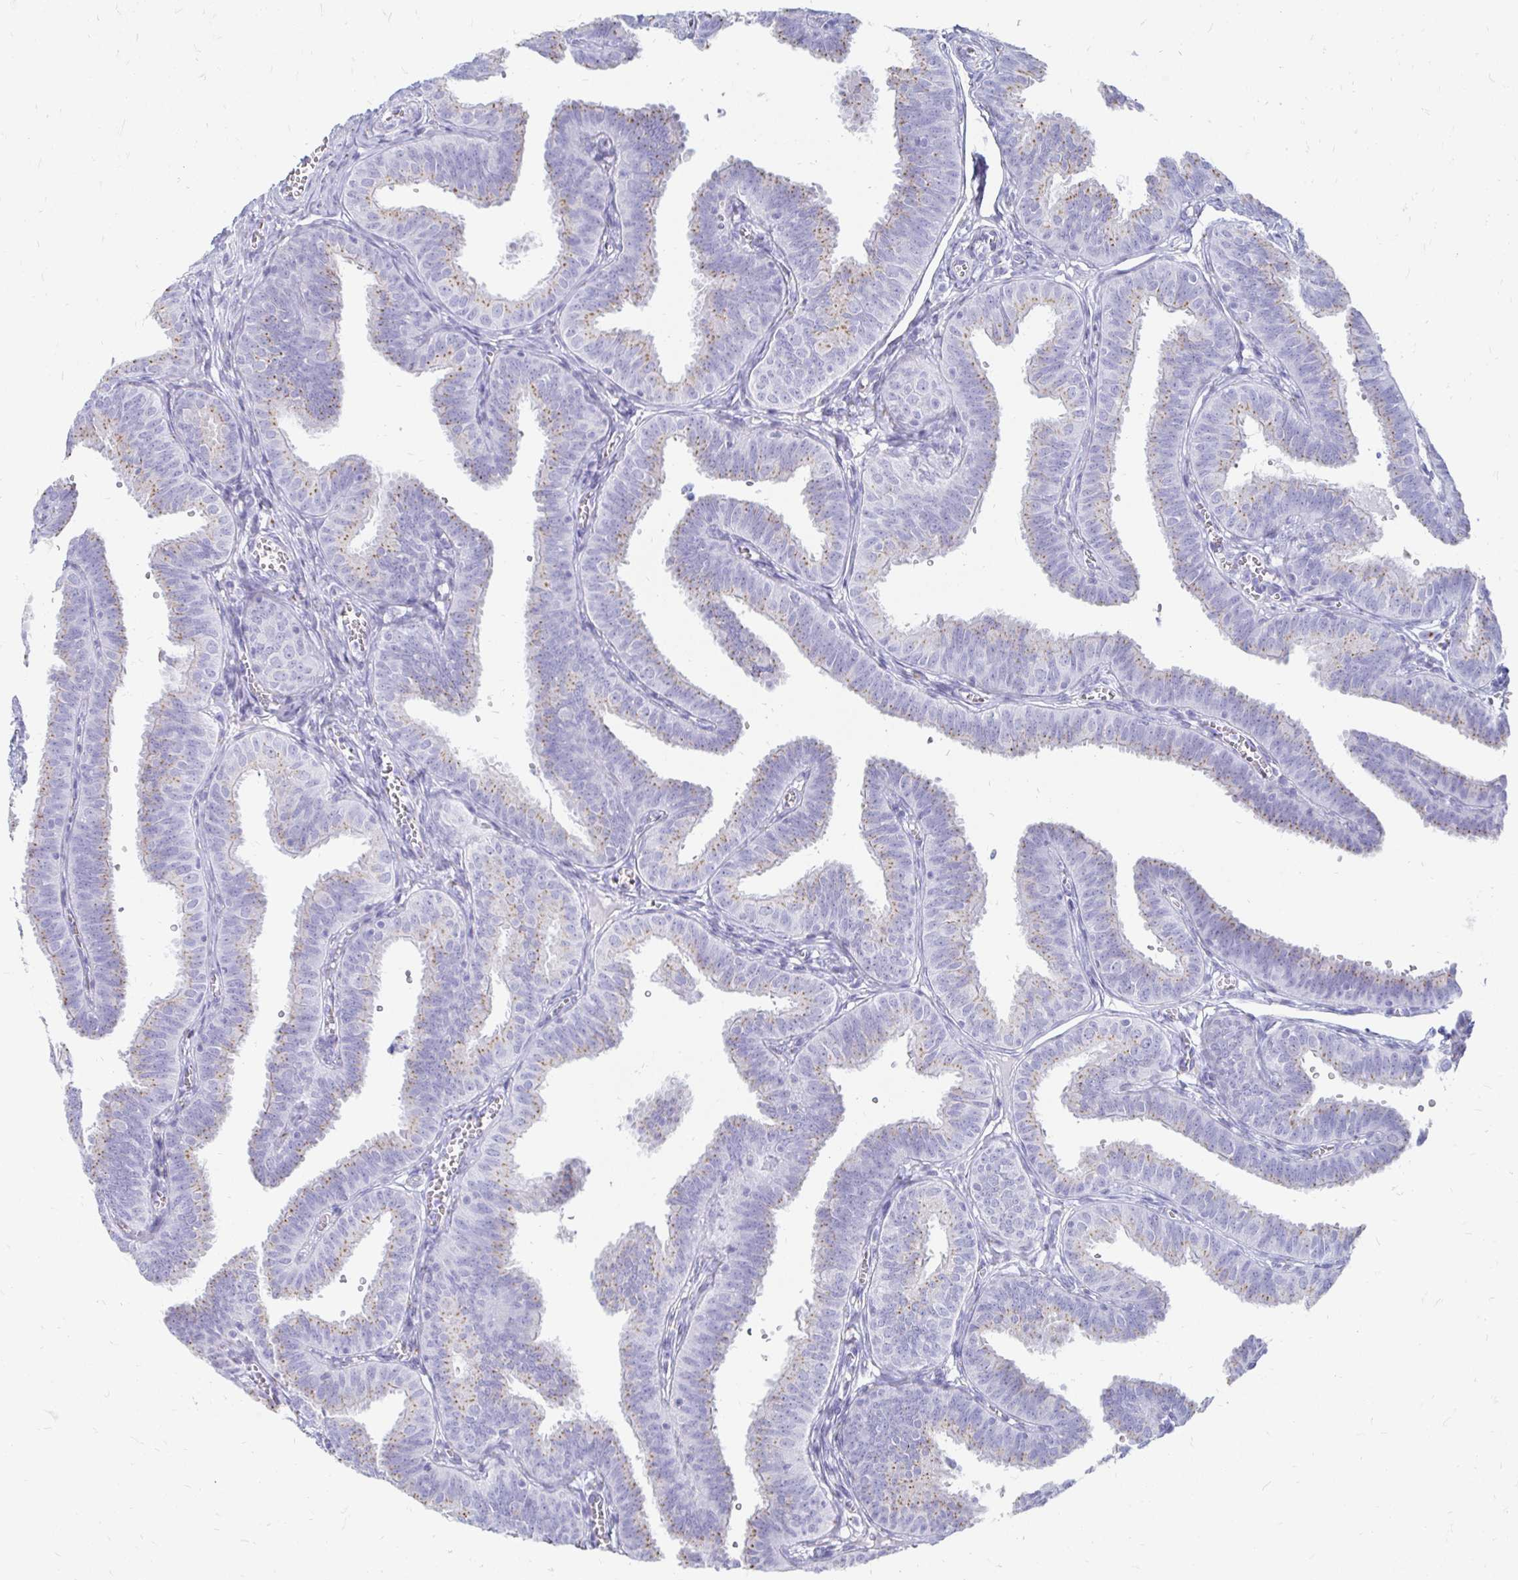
{"staining": {"intensity": "weak", "quantity": "25%-75%", "location": "cytoplasmic/membranous"}, "tissue": "fallopian tube", "cell_type": "Glandular cells", "image_type": "normal", "snomed": [{"axis": "morphology", "description": "Normal tissue, NOS"}, {"axis": "topography", "description": "Fallopian tube"}], "caption": "Immunohistochemistry (DAB (3,3'-diaminobenzidine)) staining of benign fallopian tube shows weak cytoplasmic/membranous protein expression in approximately 25%-75% of glandular cells. (DAB = brown stain, brightfield microscopy at high magnification).", "gene": "PAGE4", "patient": {"sex": "female", "age": 25}}